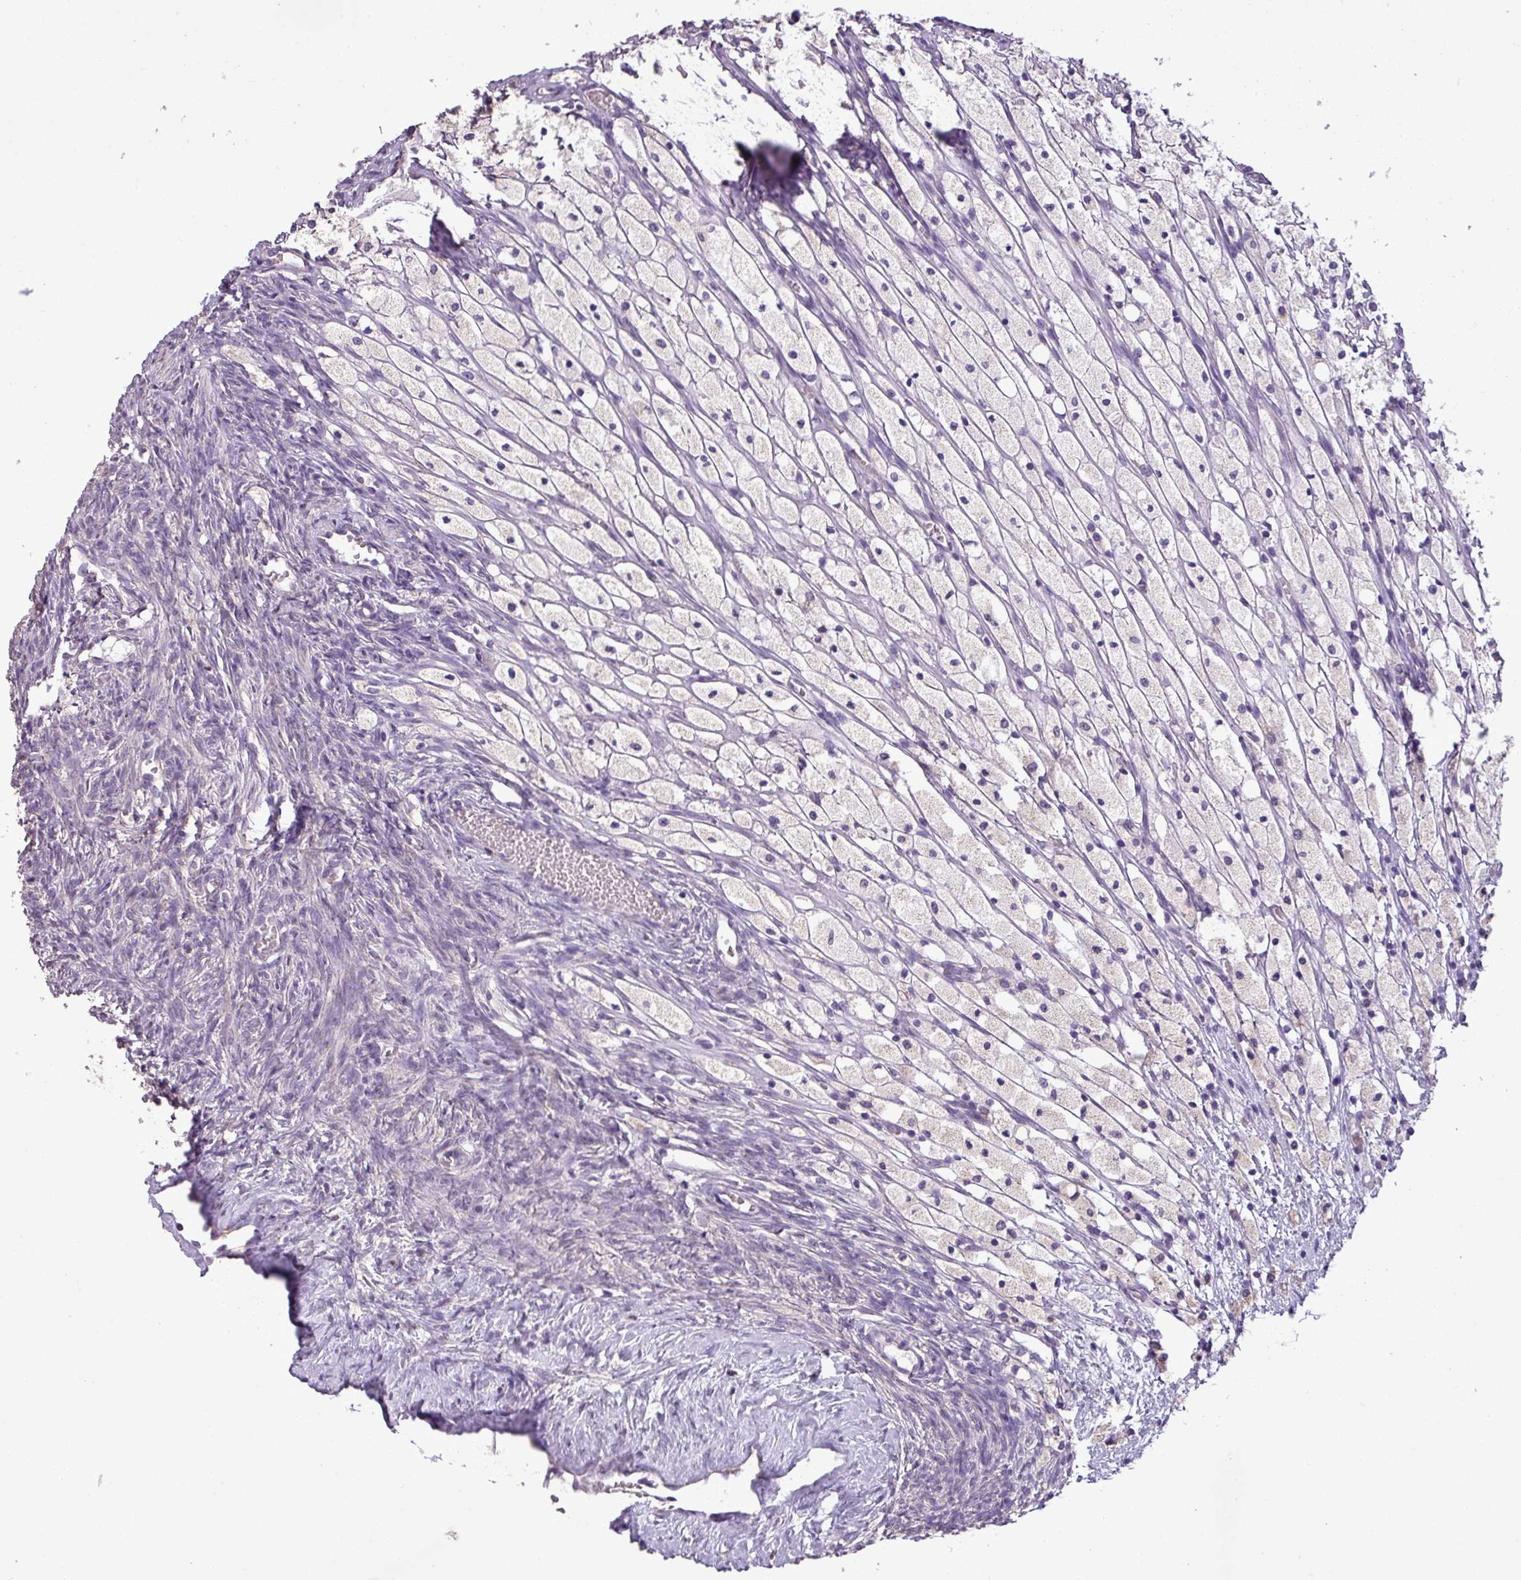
{"staining": {"intensity": "negative", "quantity": "none", "location": "none"}, "tissue": "ovary", "cell_type": "Follicle cells", "image_type": "normal", "snomed": [{"axis": "morphology", "description": "Normal tissue, NOS"}, {"axis": "topography", "description": "Ovary"}], "caption": "This is a image of immunohistochemistry (IHC) staining of benign ovary, which shows no positivity in follicle cells.", "gene": "ALDH2", "patient": {"sex": "female", "age": 51}}